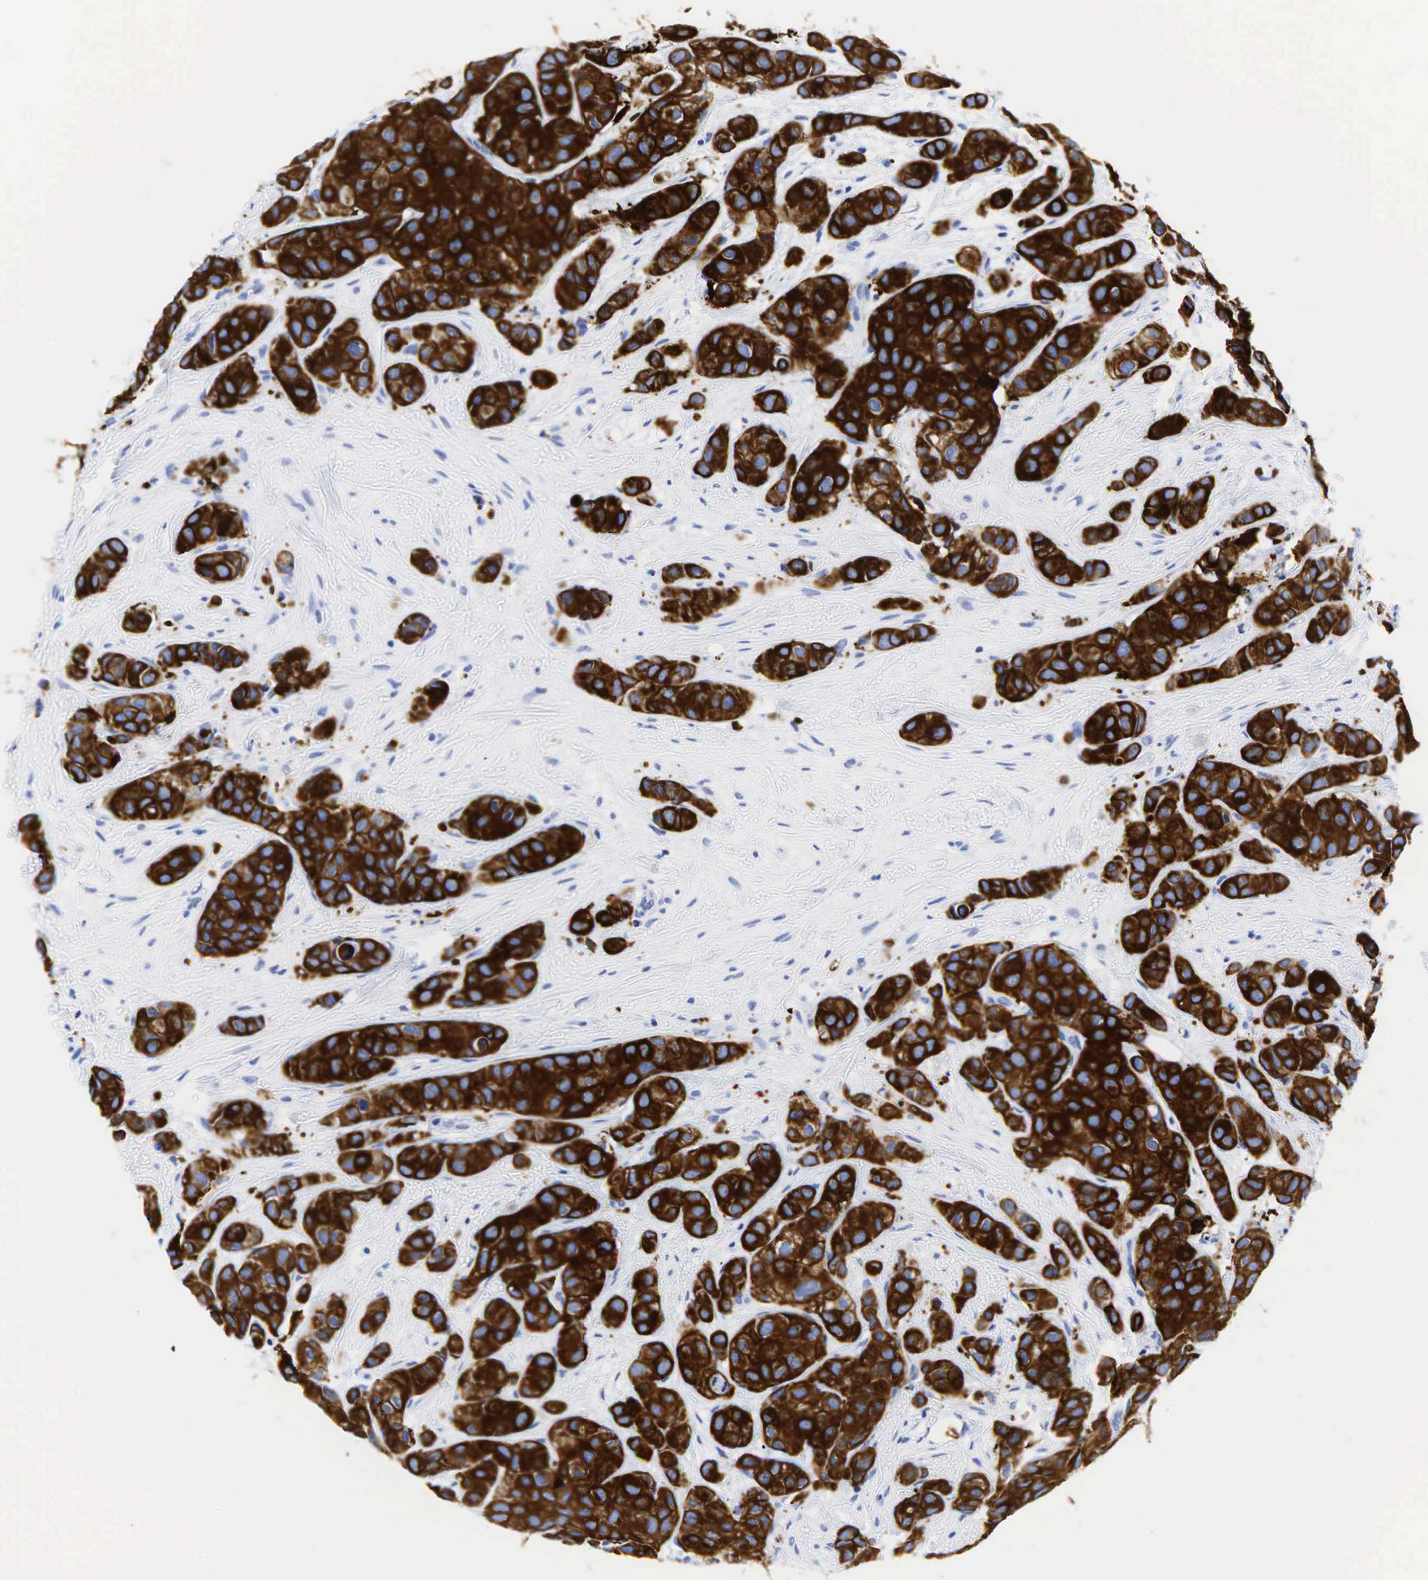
{"staining": {"intensity": "strong", "quantity": ">75%", "location": "cytoplasmic/membranous"}, "tissue": "breast cancer", "cell_type": "Tumor cells", "image_type": "cancer", "snomed": [{"axis": "morphology", "description": "Duct carcinoma"}, {"axis": "topography", "description": "Breast"}], "caption": "This is an image of IHC staining of breast cancer, which shows strong positivity in the cytoplasmic/membranous of tumor cells.", "gene": "KRT18", "patient": {"sex": "female", "age": 68}}